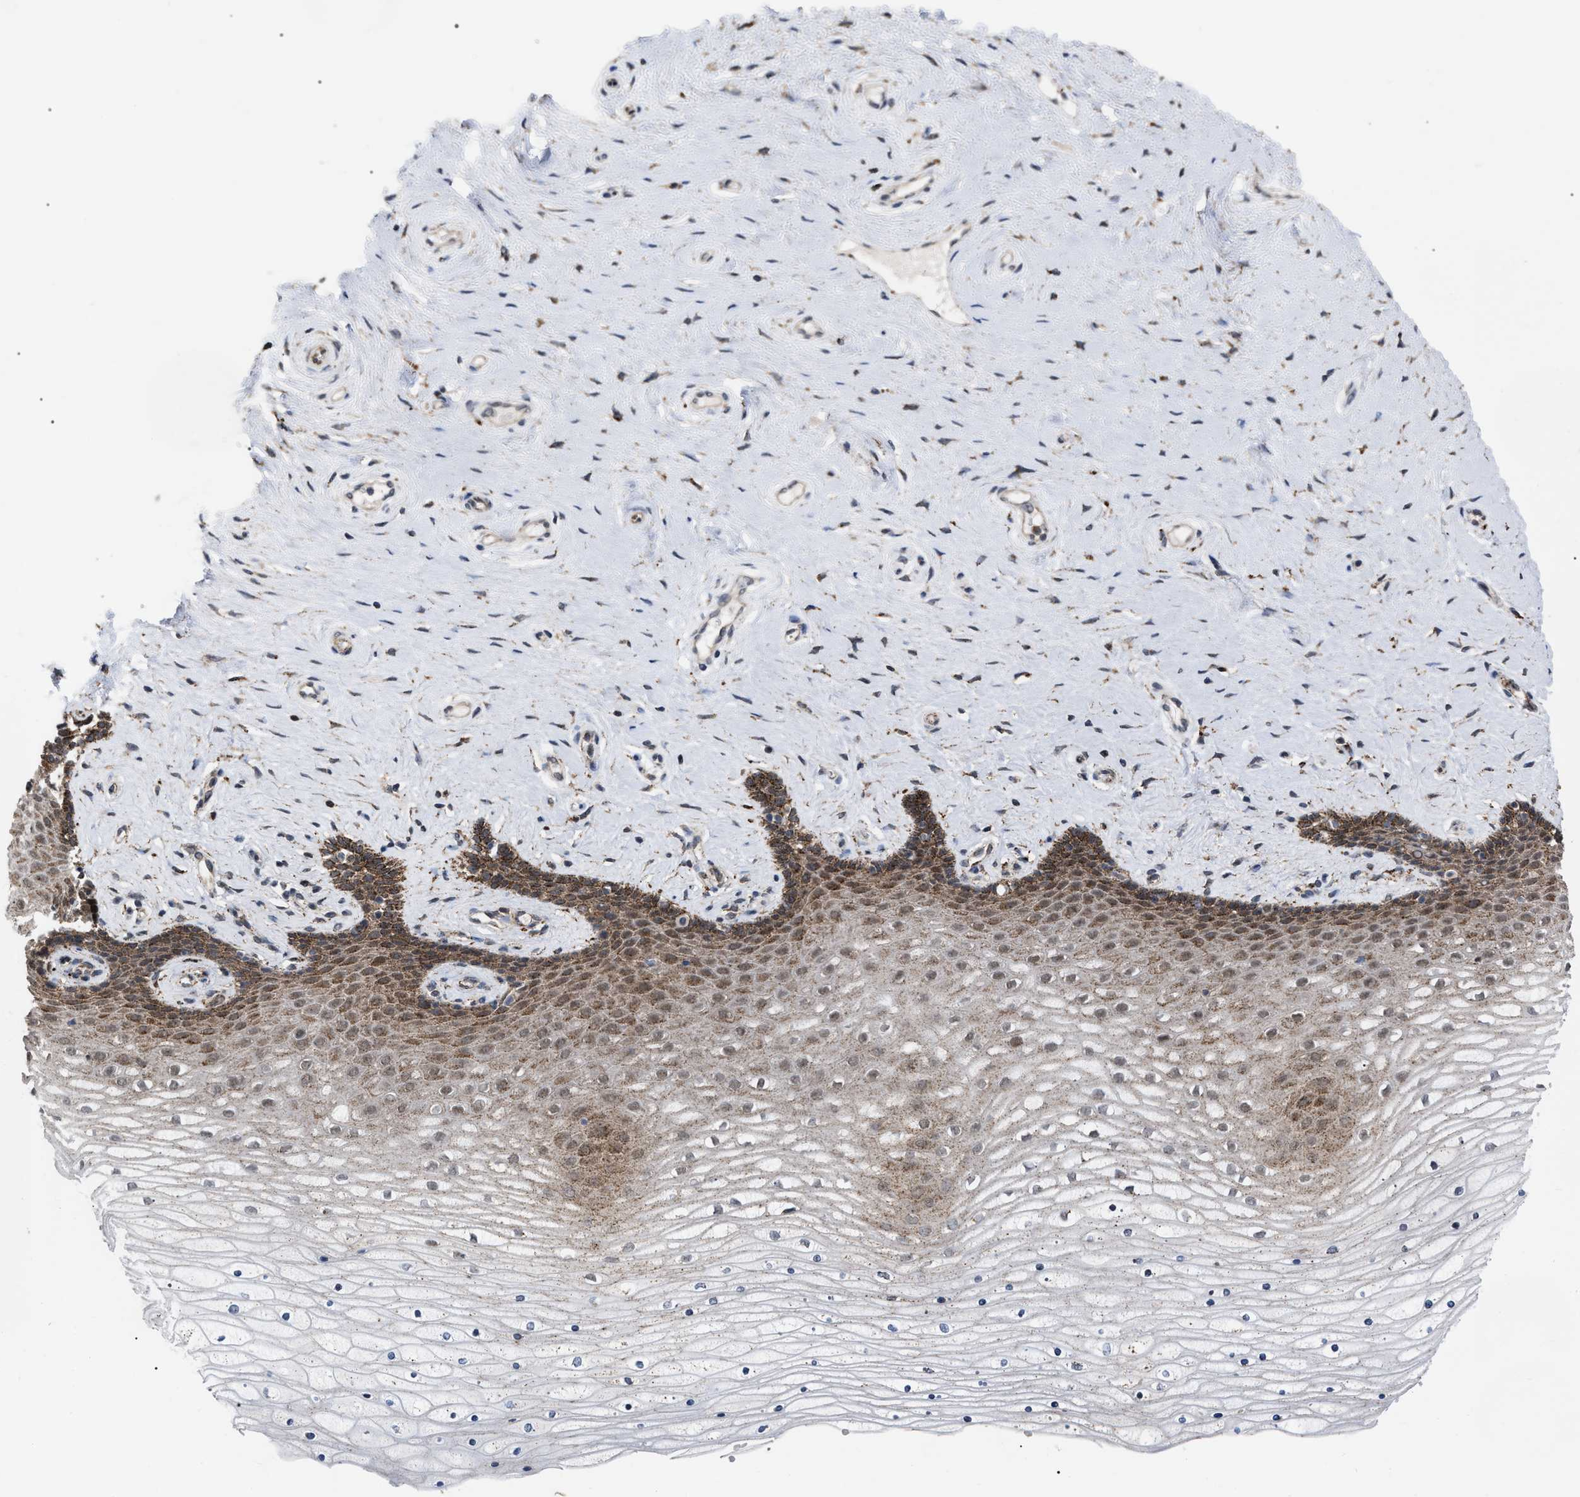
{"staining": {"intensity": "moderate", "quantity": ">75%", "location": "cytoplasmic/membranous,nuclear"}, "tissue": "cervix", "cell_type": "Squamous epithelial cells", "image_type": "normal", "snomed": [{"axis": "morphology", "description": "Normal tissue, NOS"}, {"axis": "topography", "description": "Cervix"}], "caption": "Protein analysis of benign cervix reveals moderate cytoplasmic/membranous,nuclear expression in approximately >75% of squamous epithelial cells.", "gene": "UPF1", "patient": {"sex": "female", "age": 39}}